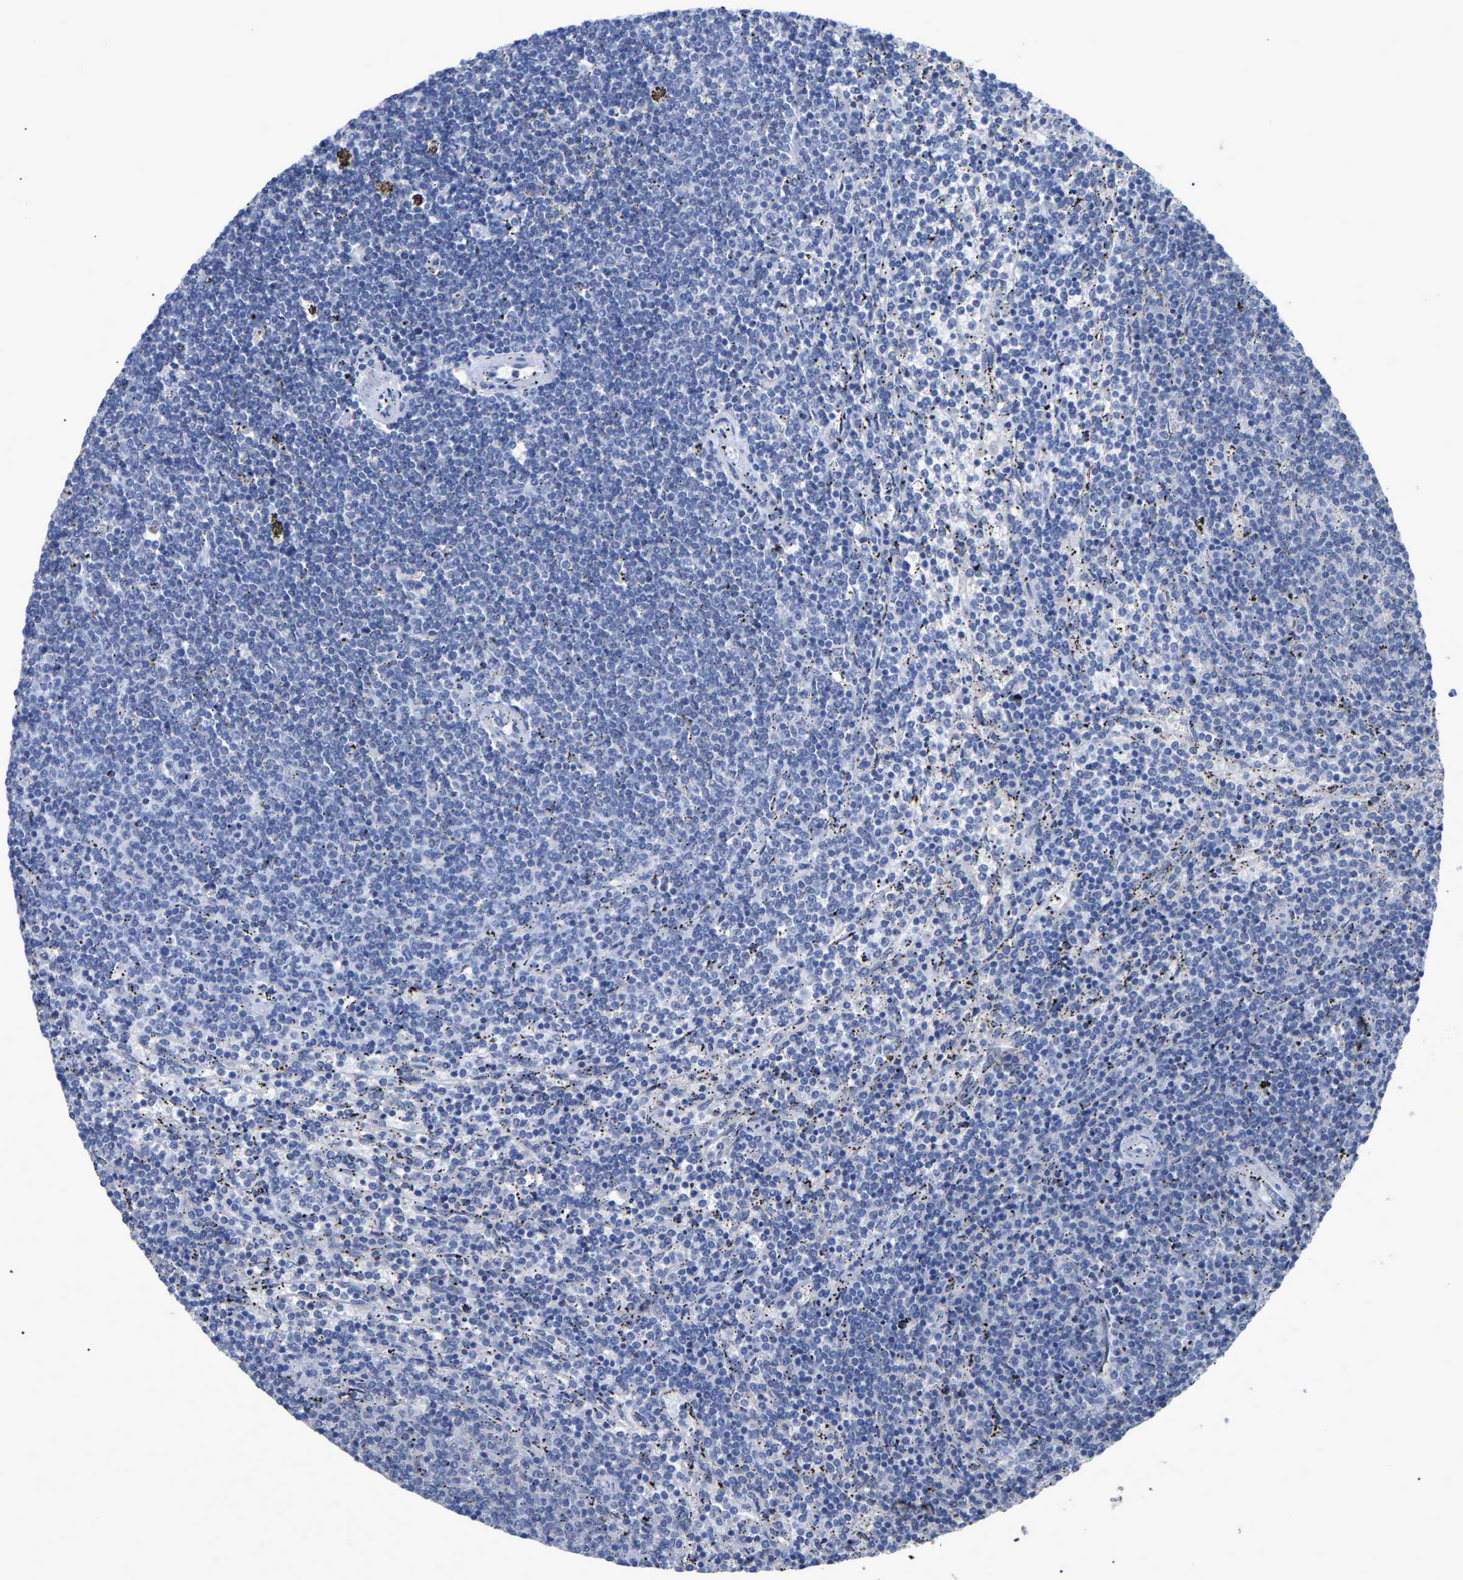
{"staining": {"intensity": "negative", "quantity": "none", "location": "none"}, "tissue": "lymphoma", "cell_type": "Tumor cells", "image_type": "cancer", "snomed": [{"axis": "morphology", "description": "Malignant lymphoma, non-Hodgkin's type, Low grade"}, {"axis": "topography", "description": "Spleen"}], "caption": "Tumor cells show no significant expression in low-grade malignant lymphoma, non-Hodgkin's type.", "gene": "SMPD2", "patient": {"sex": "female", "age": 50}}